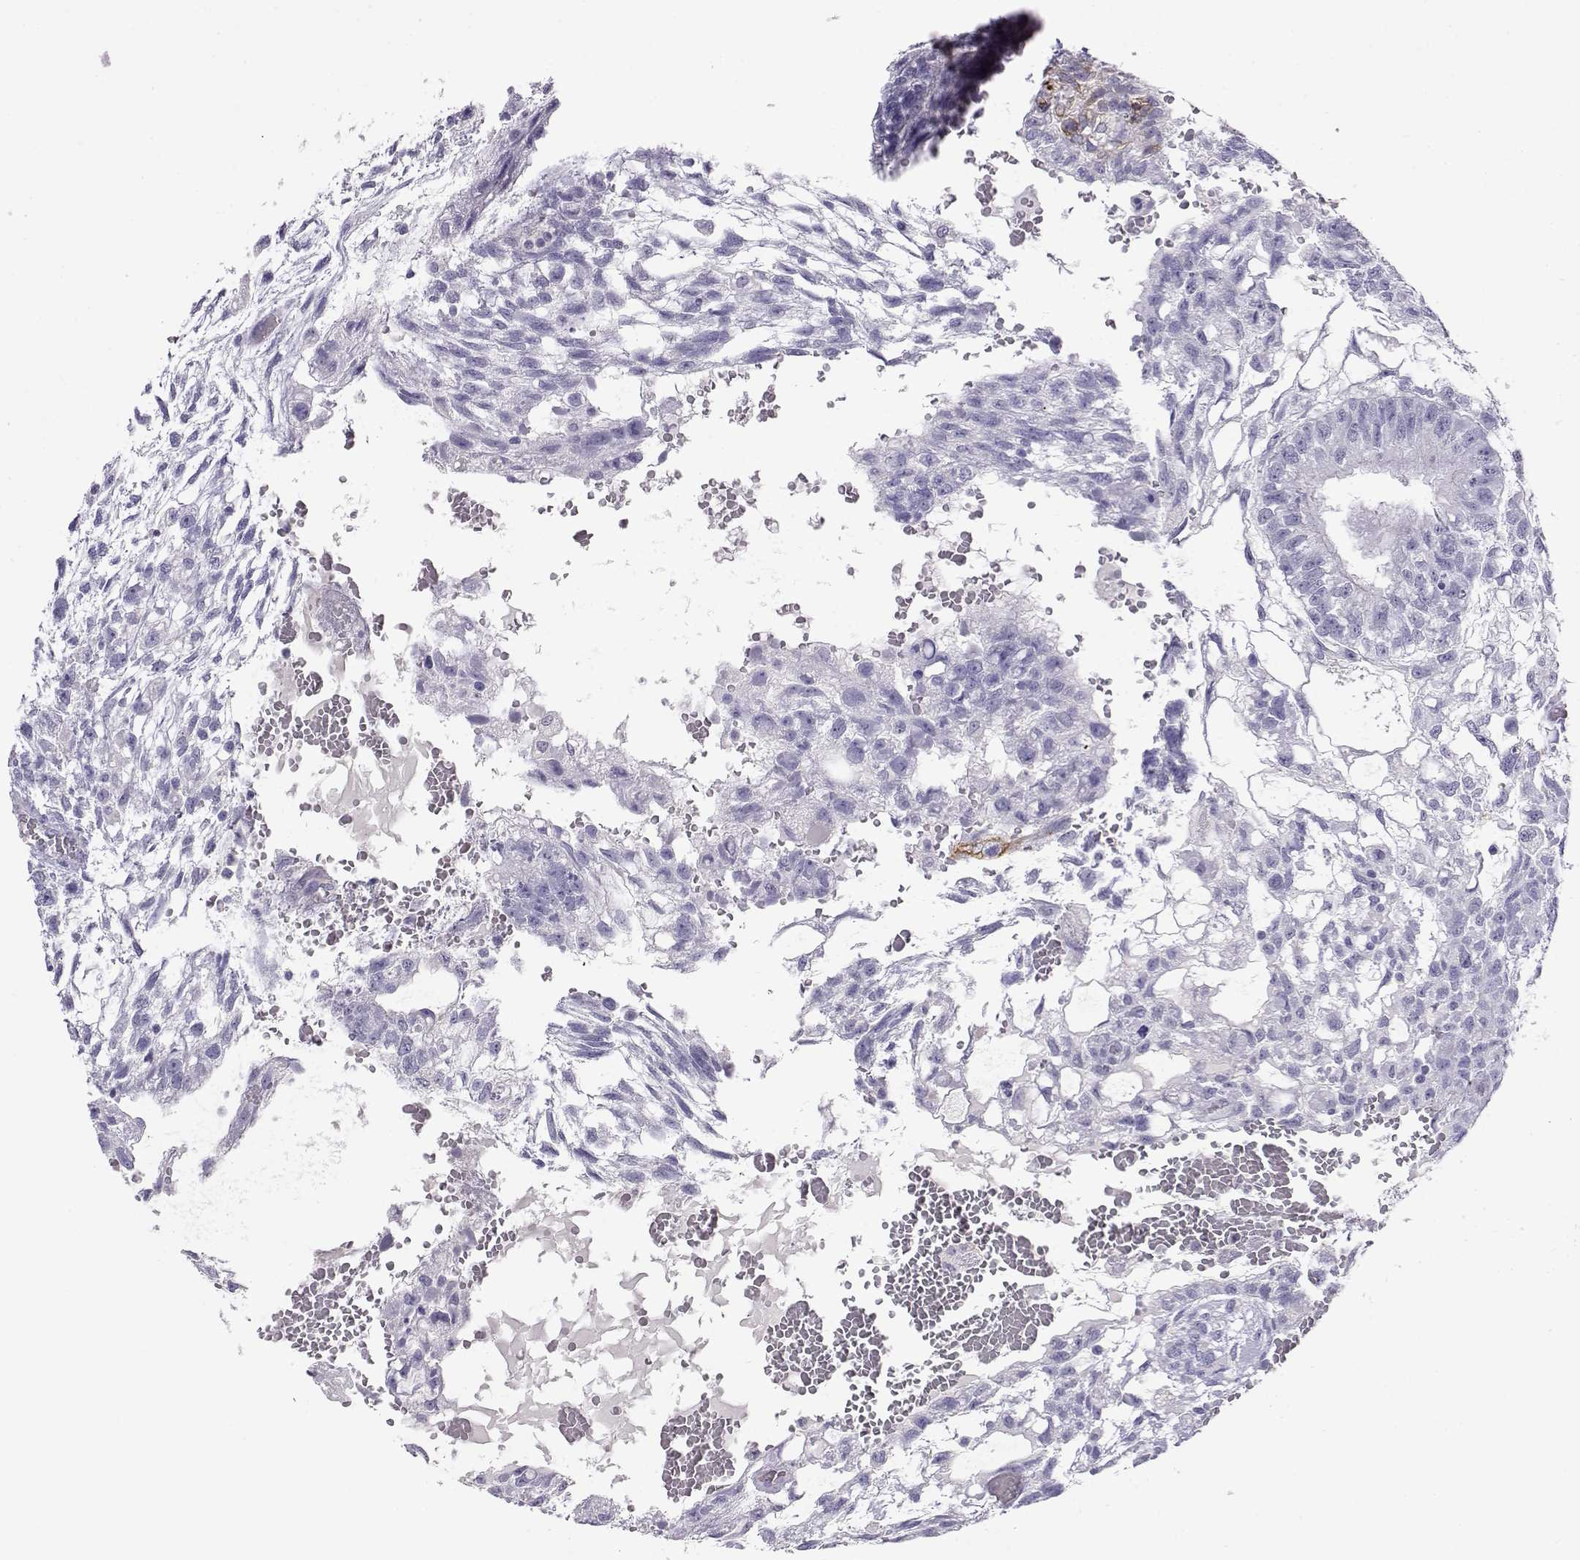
{"staining": {"intensity": "negative", "quantity": "none", "location": "none"}, "tissue": "testis cancer", "cell_type": "Tumor cells", "image_type": "cancer", "snomed": [{"axis": "morphology", "description": "Carcinoma, Embryonal, NOS"}, {"axis": "topography", "description": "Testis"}], "caption": "The histopathology image displays no significant positivity in tumor cells of testis embryonal carcinoma. (DAB IHC visualized using brightfield microscopy, high magnification).", "gene": "ENDOU", "patient": {"sex": "male", "age": 32}}